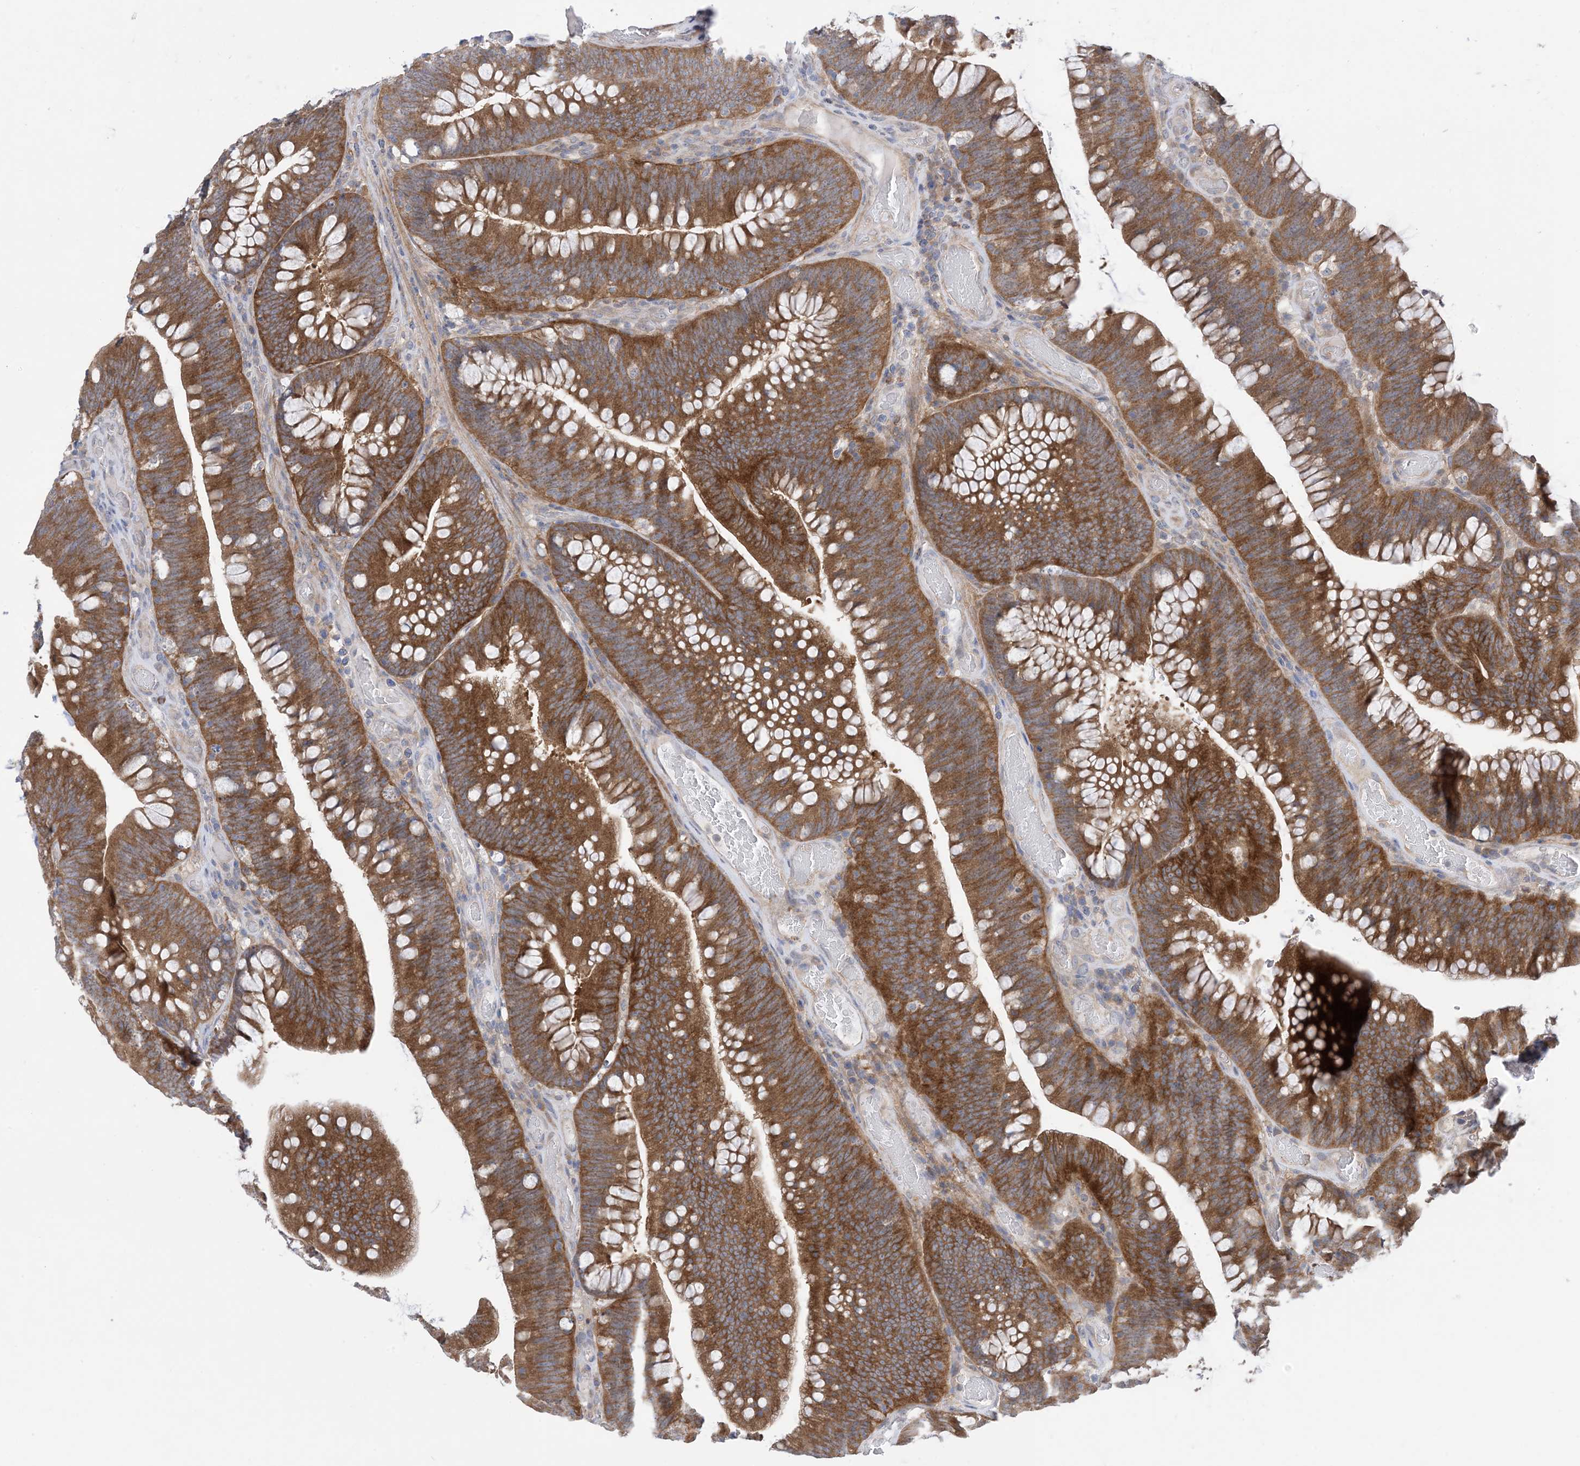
{"staining": {"intensity": "strong", "quantity": ">75%", "location": "cytoplasmic/membranous"}, "tissue": "colorectal cancer", "cell_type": "Tumor cells", "image_type": "cancer", "snomed": [{"axis": "morphology", "description": "Normal tissue, NOS"}, {"axis": "topography", "description": "Colon"}], "caption": "Protein staining reveals strong cytoplasmic/membranous expression in about >75% of tumor cells in colorectal cancer.", "gene": "EHBP1", "patient": {"sex": "female", "age": 82}}